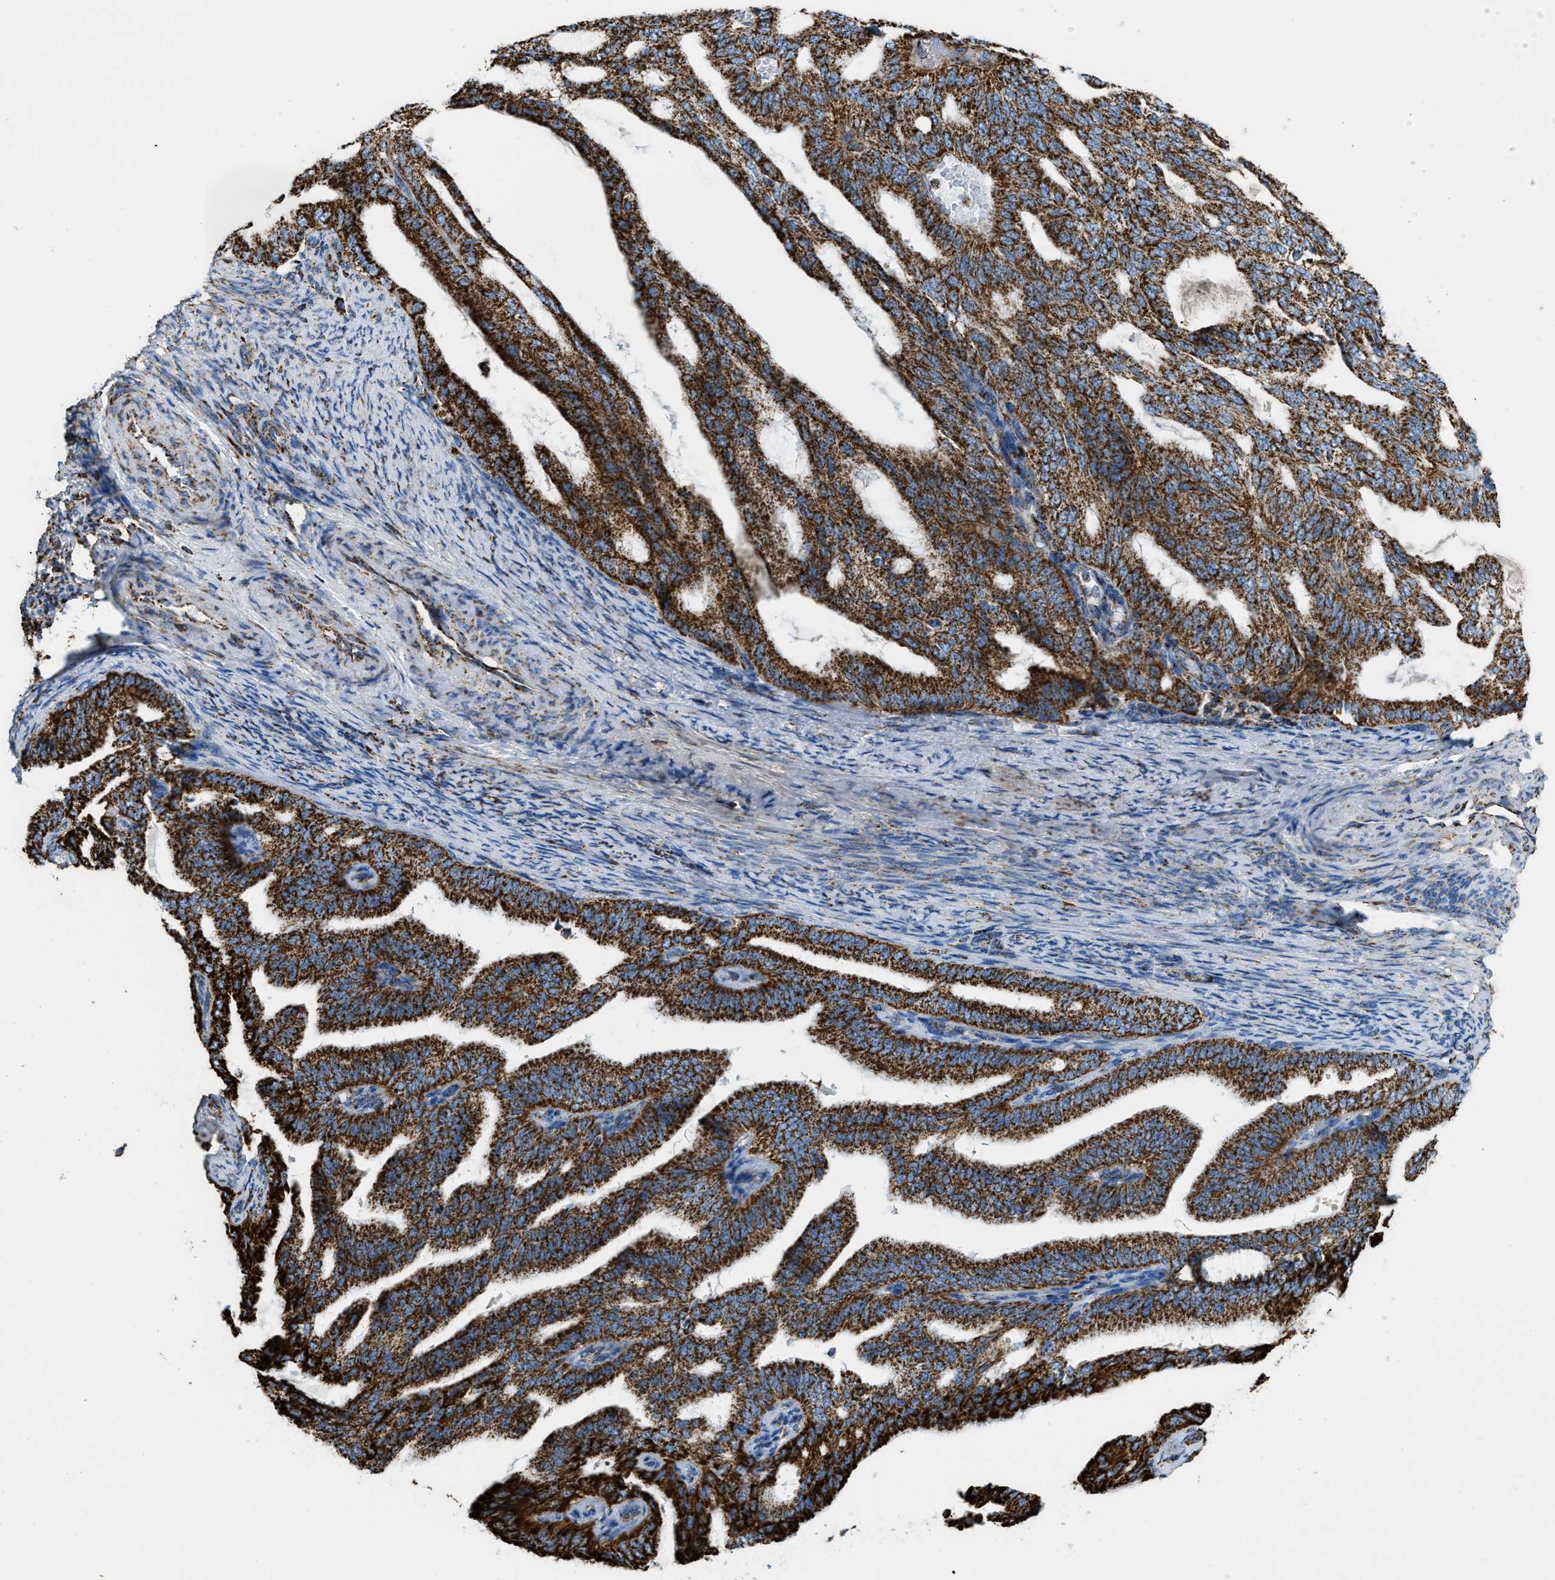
{"staining": {"intensity": "strong", "quantity": ">75%", "location": "cytoplasmic/membranous"}, "tissue": "endometrial cancer", "cell_type": "Tumor cells", "image_type": "cancer", "snomed": [{"axis": "morphology", "description": "Adenocarcinoma, NOS"}, {"axis": "topography", "description": "Endometrium"}], "caption": "Immunohistochemistry (IHC) (DAB (3,3'-diaminobenzidine)) staining of human endometrial adenocarcinoma shows strong cytoplasmic/membranous protein positivity in about >75% of tumor cells. (DAB (3,3'-diaminobenzidine) IHC with brightfield microscopy, high magnification).", "gene": "ETFB", "patient": {"sex": "female", "age": 58}}